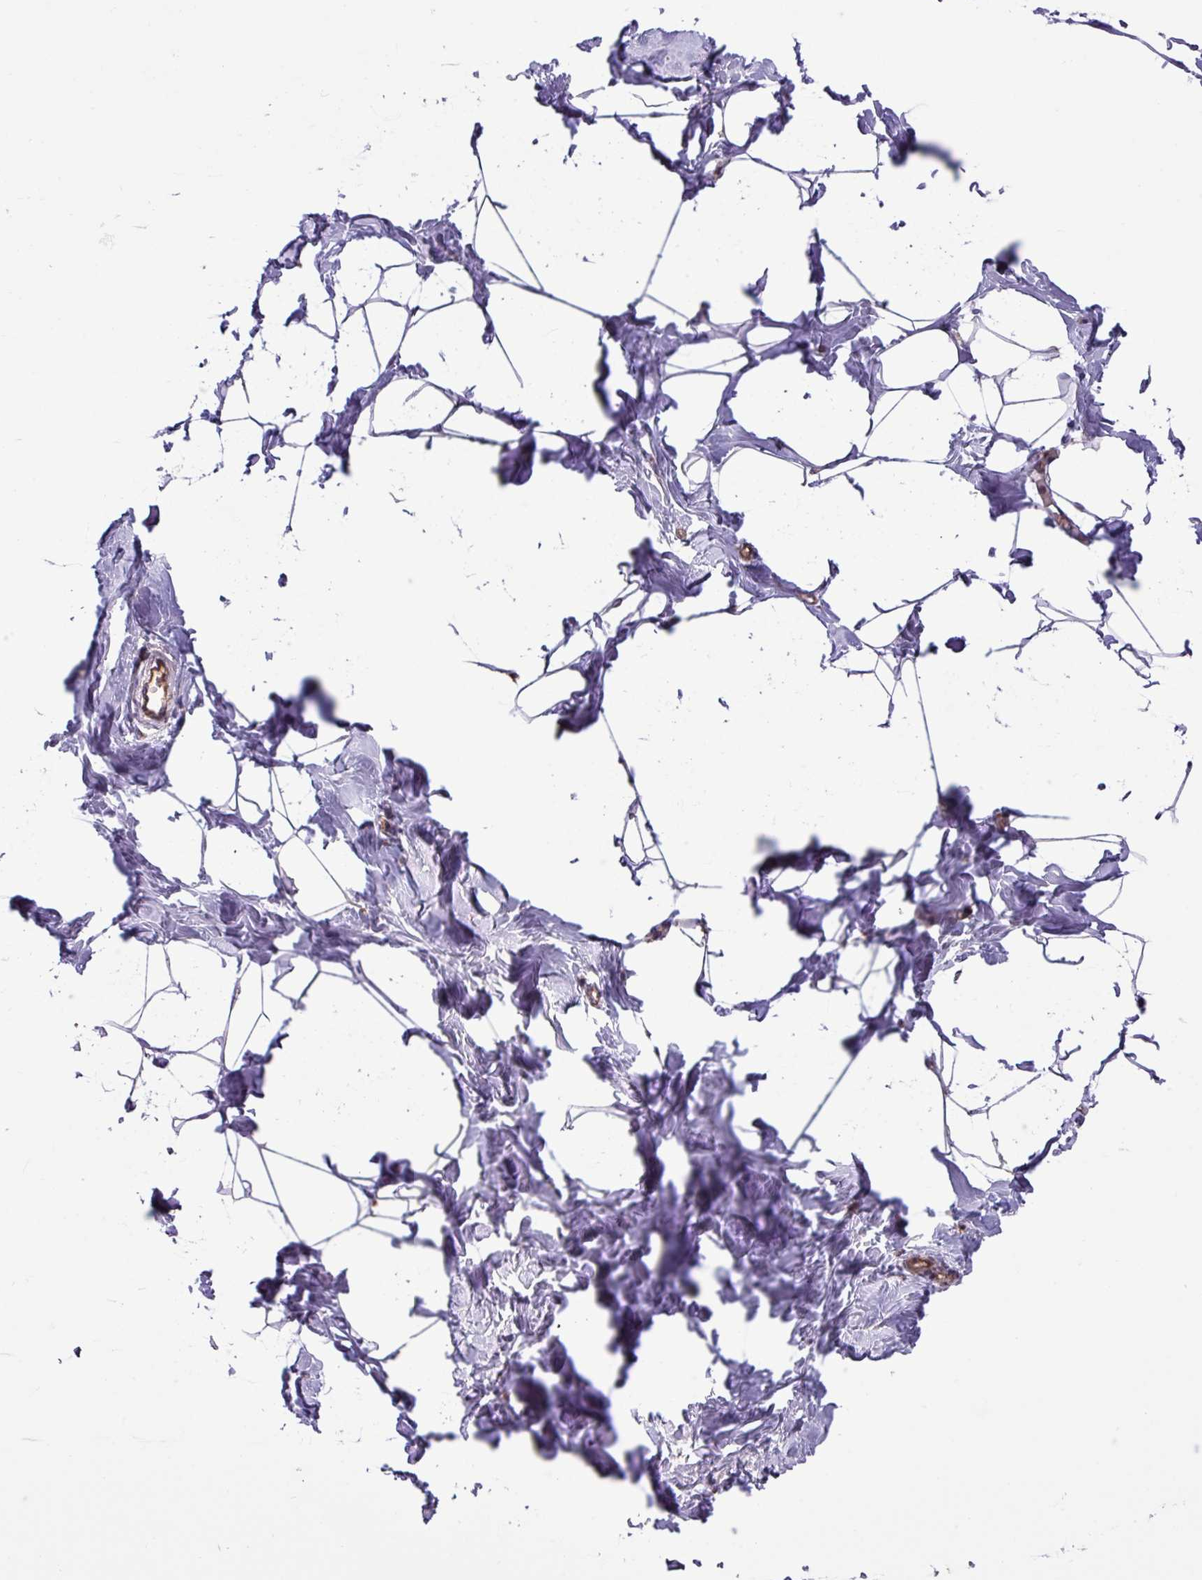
{"staining": {"intensity": "negative", "quantity": "none", "location": "none"}, "tissue": "breast", "cell_type": "Adipocytes", "image_type": "normal", "snomed": [{"axis": "morphology", "description": "Normal tissue, NOS"}, {"axis": "topography", "description": "Breast"}], "caption": "DAB (3,3'-diaminobenzidine) immunohistochemical staining of unremarkable human breast exhibits no significant positivity in adipocytes.", "gene": "PTPRQ", "patient": {"sex": "female", "age": 23}}